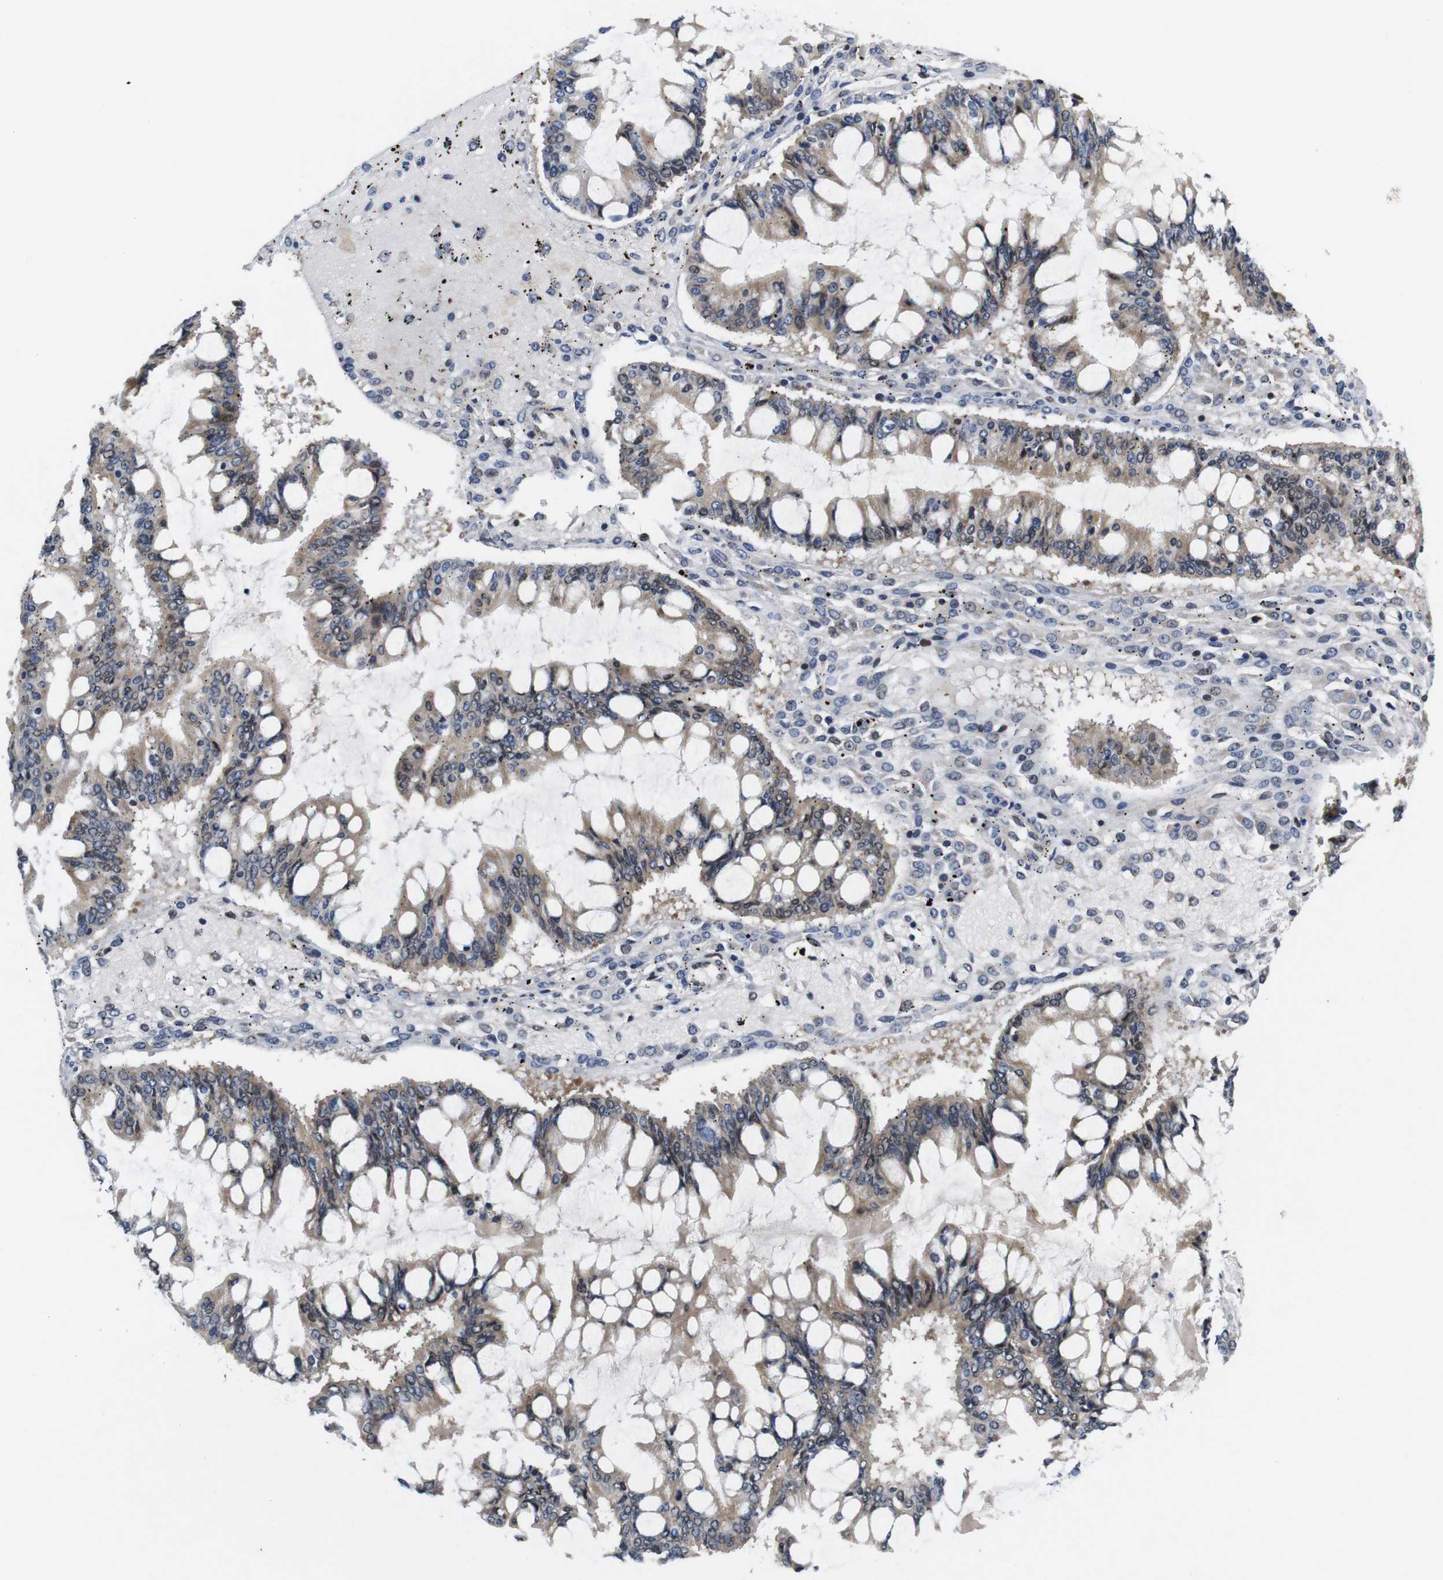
{"staining": {"intensity": "weak", "quantity": ">75%", "location": "cytoplasmic/membranous"}, "tissue": "ovarian cancer", "cell_type": "Tumor cells", "image_type": "cancer", "snomed": [{"axis": "morphology", "description": "Cystadenocarcinoma, mucinous, NOS"}, {"axis": "topography", "description": "Ovary"}], "caption": "This micrograph demonstrates IHC staining of mucinous cystadenocarcinoma (ovarian), with low weak cytoplasmic/membranous staining in approximately >75% of tumor cells.", "gene": "ZBTB46", "patient": {"sex": "female", "age": 73}}